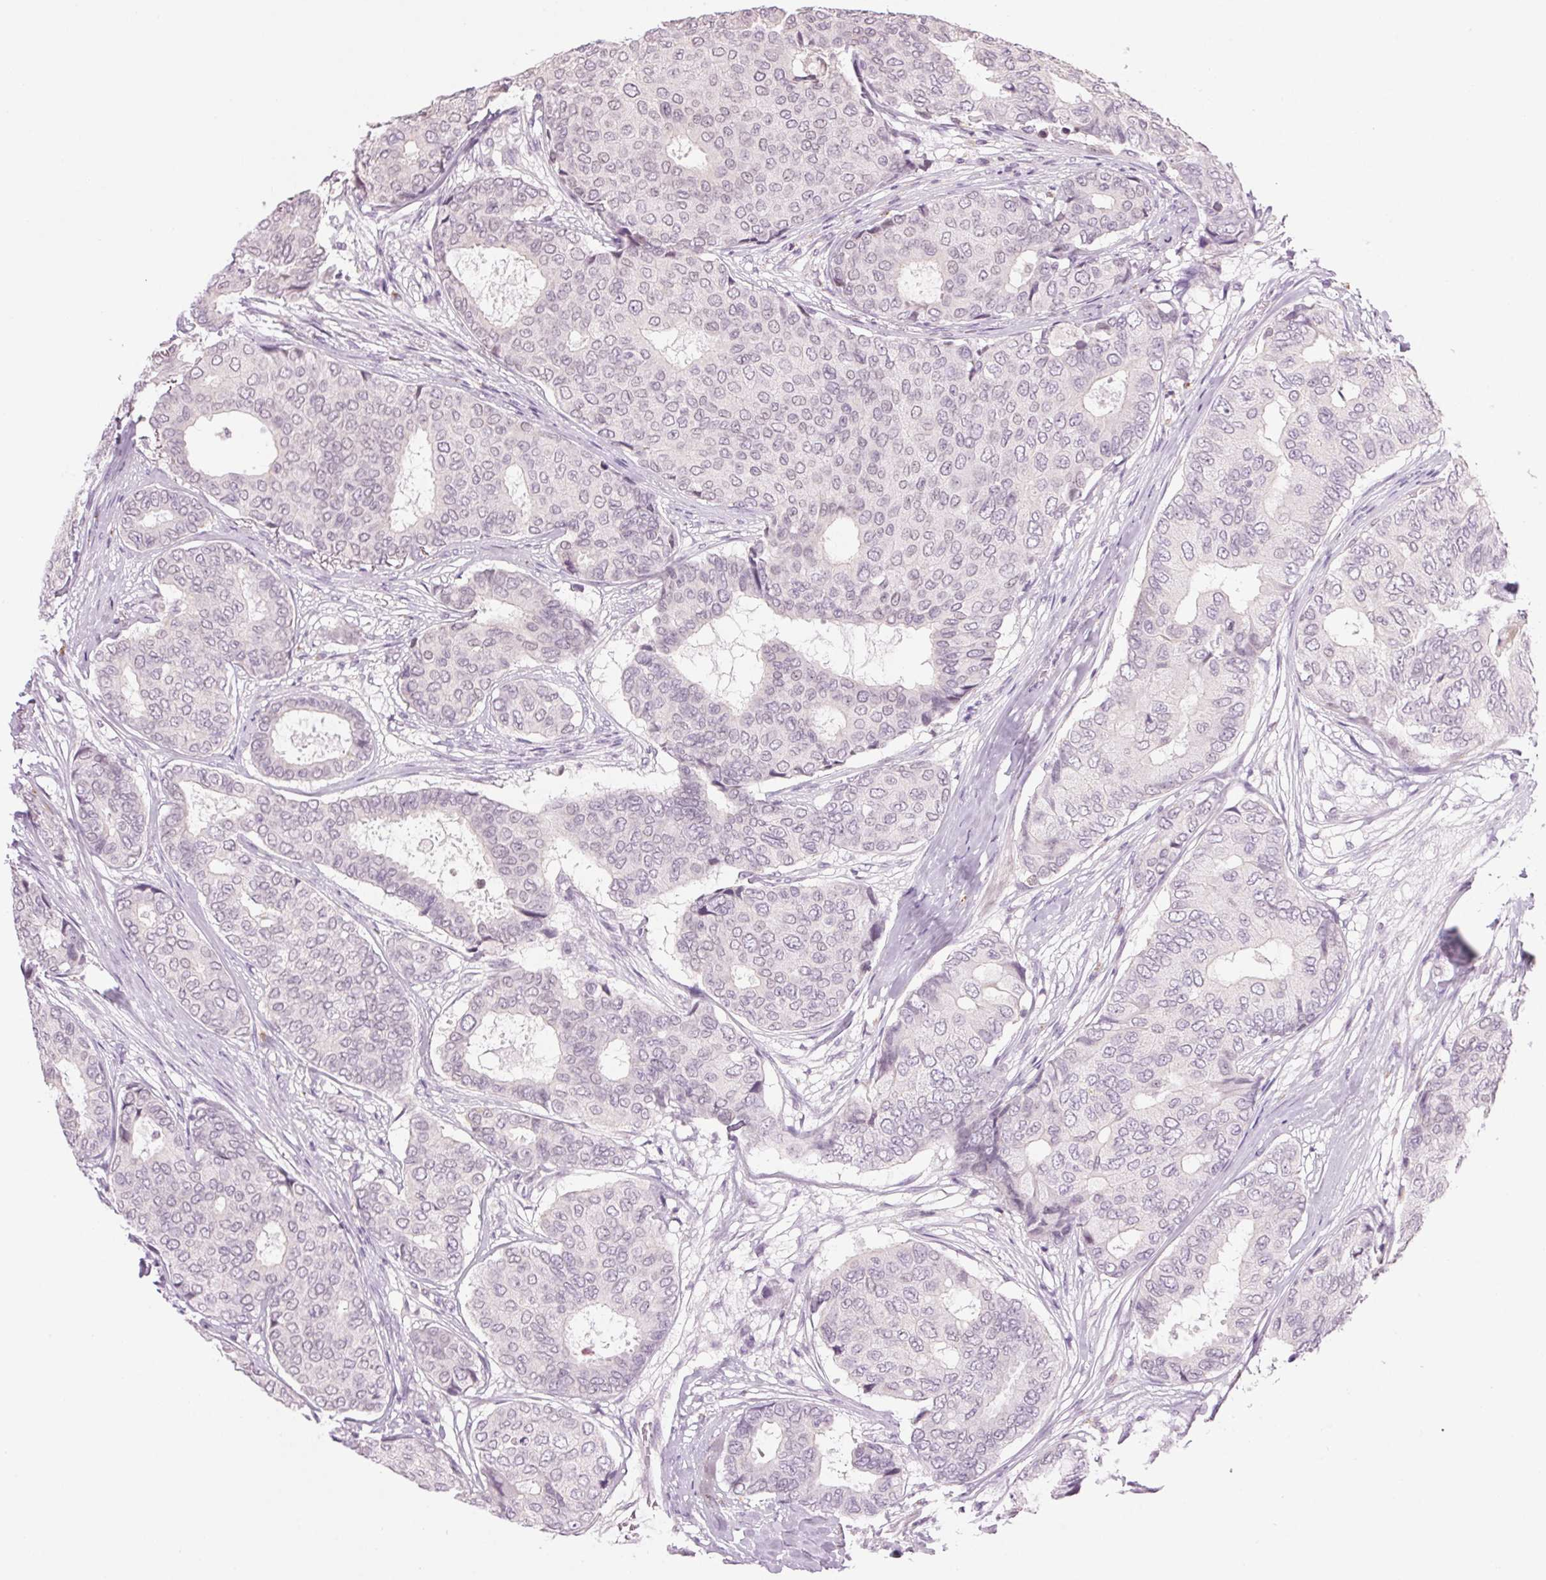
{"staining": {"intensity": "negative", "quantity": "none", "location": "none"}, "tissue": "breast cancer", "cell_type": "Tumor cells", "image_type": "cancer", "snomed": [{"axis": "morphology", "description": "Duct carcinoma"}, {"axis": "topography", "description": "Breast"}], "caption": "High power microscopy photomicrograph of an immunohistochemistry (IHC) histopathology image of breast infiltrating ductal carcinoma, revealing no significant expression in tumor cells. (Immunohistochemistry (ihc), brightfield microscopy, high magnification).", "gene": "MPO", "patient": {"sex": "female", "age": 75}}